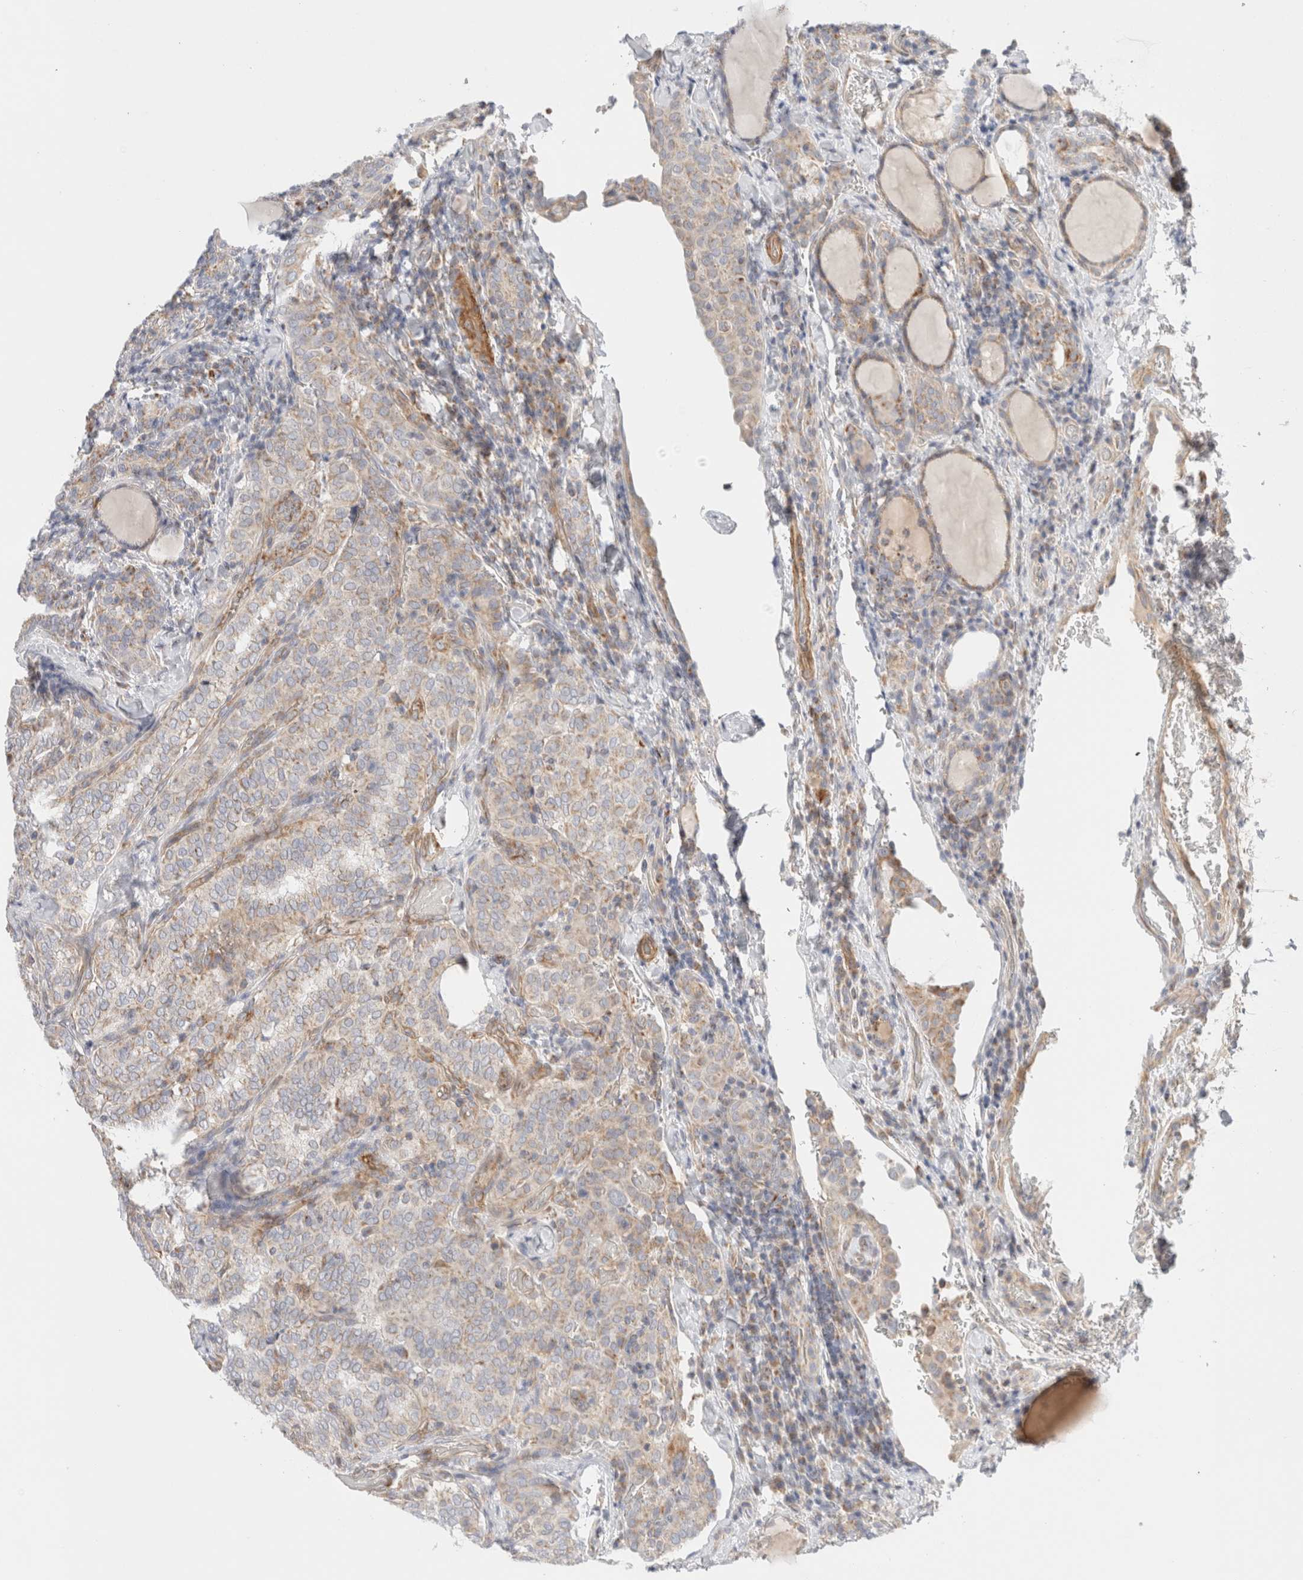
{"staining": {"intensity": "weak", "quantity": "<25%", "location": "cytoplasmic/membranous"}, "tissue": "thyroid cancer", "cell_type": "Tumor cells", "image_type": "cancer", "snomed": [{"axis": "morphology", "description": "Normal tissue, NOS"}, {"axis": "morphology", "description": "Papillary adenocarcinoma, NOS"}, {"axis": "topography", "description": "Thyroid gland"}], "caption": "Immunohistochemical staining of human thyroid cancer displays no significant staining in tumor cells. The staining was performed using DAB to visualize the protein expression in brown, while the nuclei were stained in blue with hematoxylin (Magnification: 20x).", "gene": "MRM3", "patient": {"sex": "female", "age": 30}}